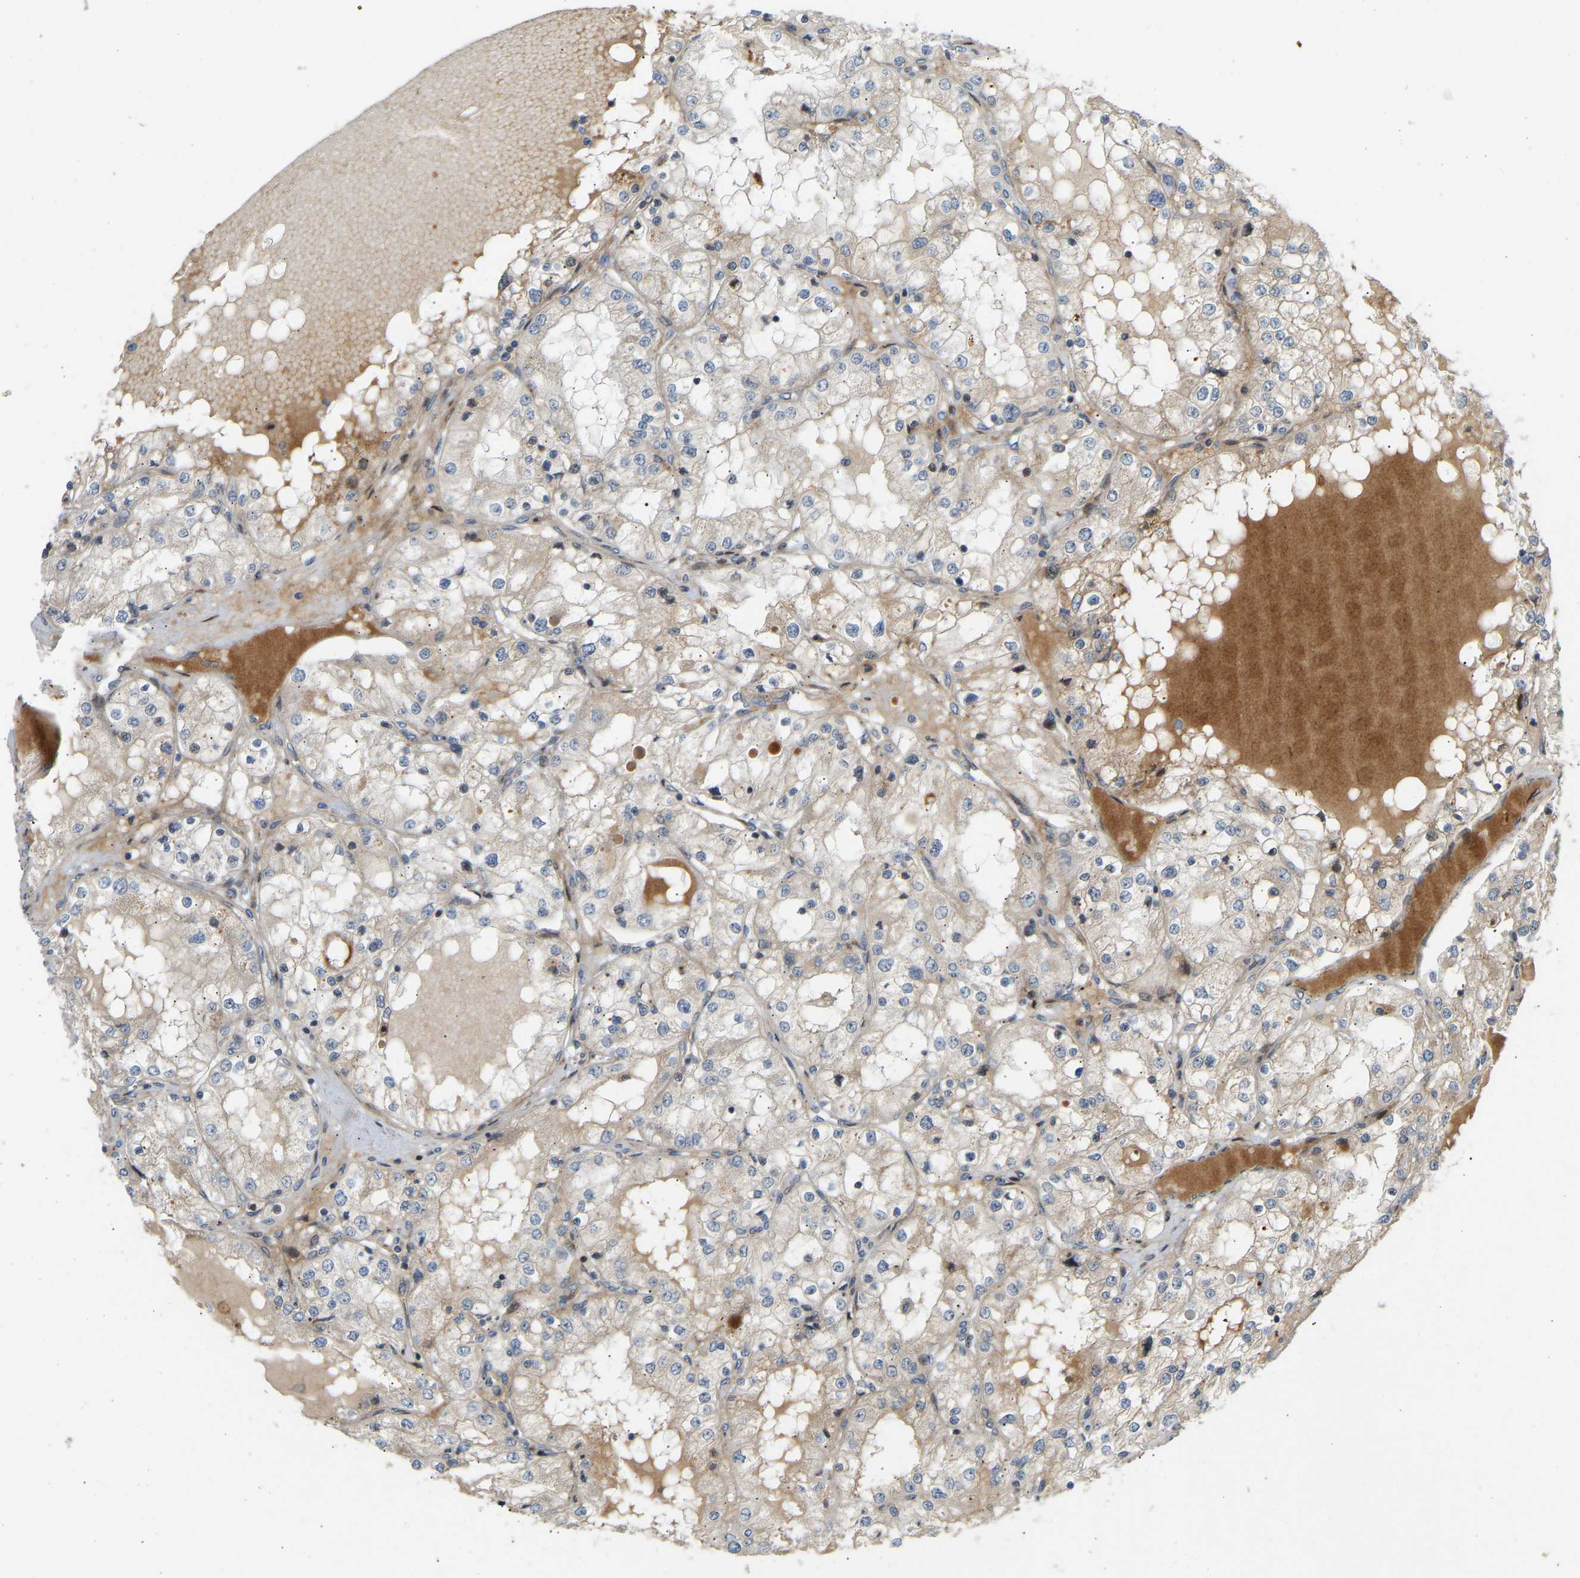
{"staining": {"intensity": "weak", "quantity": "25%-75%", "location": "cytoplasmic/membranous"}, "tissue": "renal cancer", "cell_type": "Tumor cells", "image_type": "cancer", "snomed": [{"axis": "morphology", "description": "Adenocarcinoma, NOS"}, {"axis": "topography", "description": "Kidney"}], "caption": "Protein analysis of renal cancer tissue displays weak cytoplasmic/membranous expression in approximately 25%-75% of tumor cells.", "gene": "POGLUT2", "patient": {"sex": "male", "age": 68}}